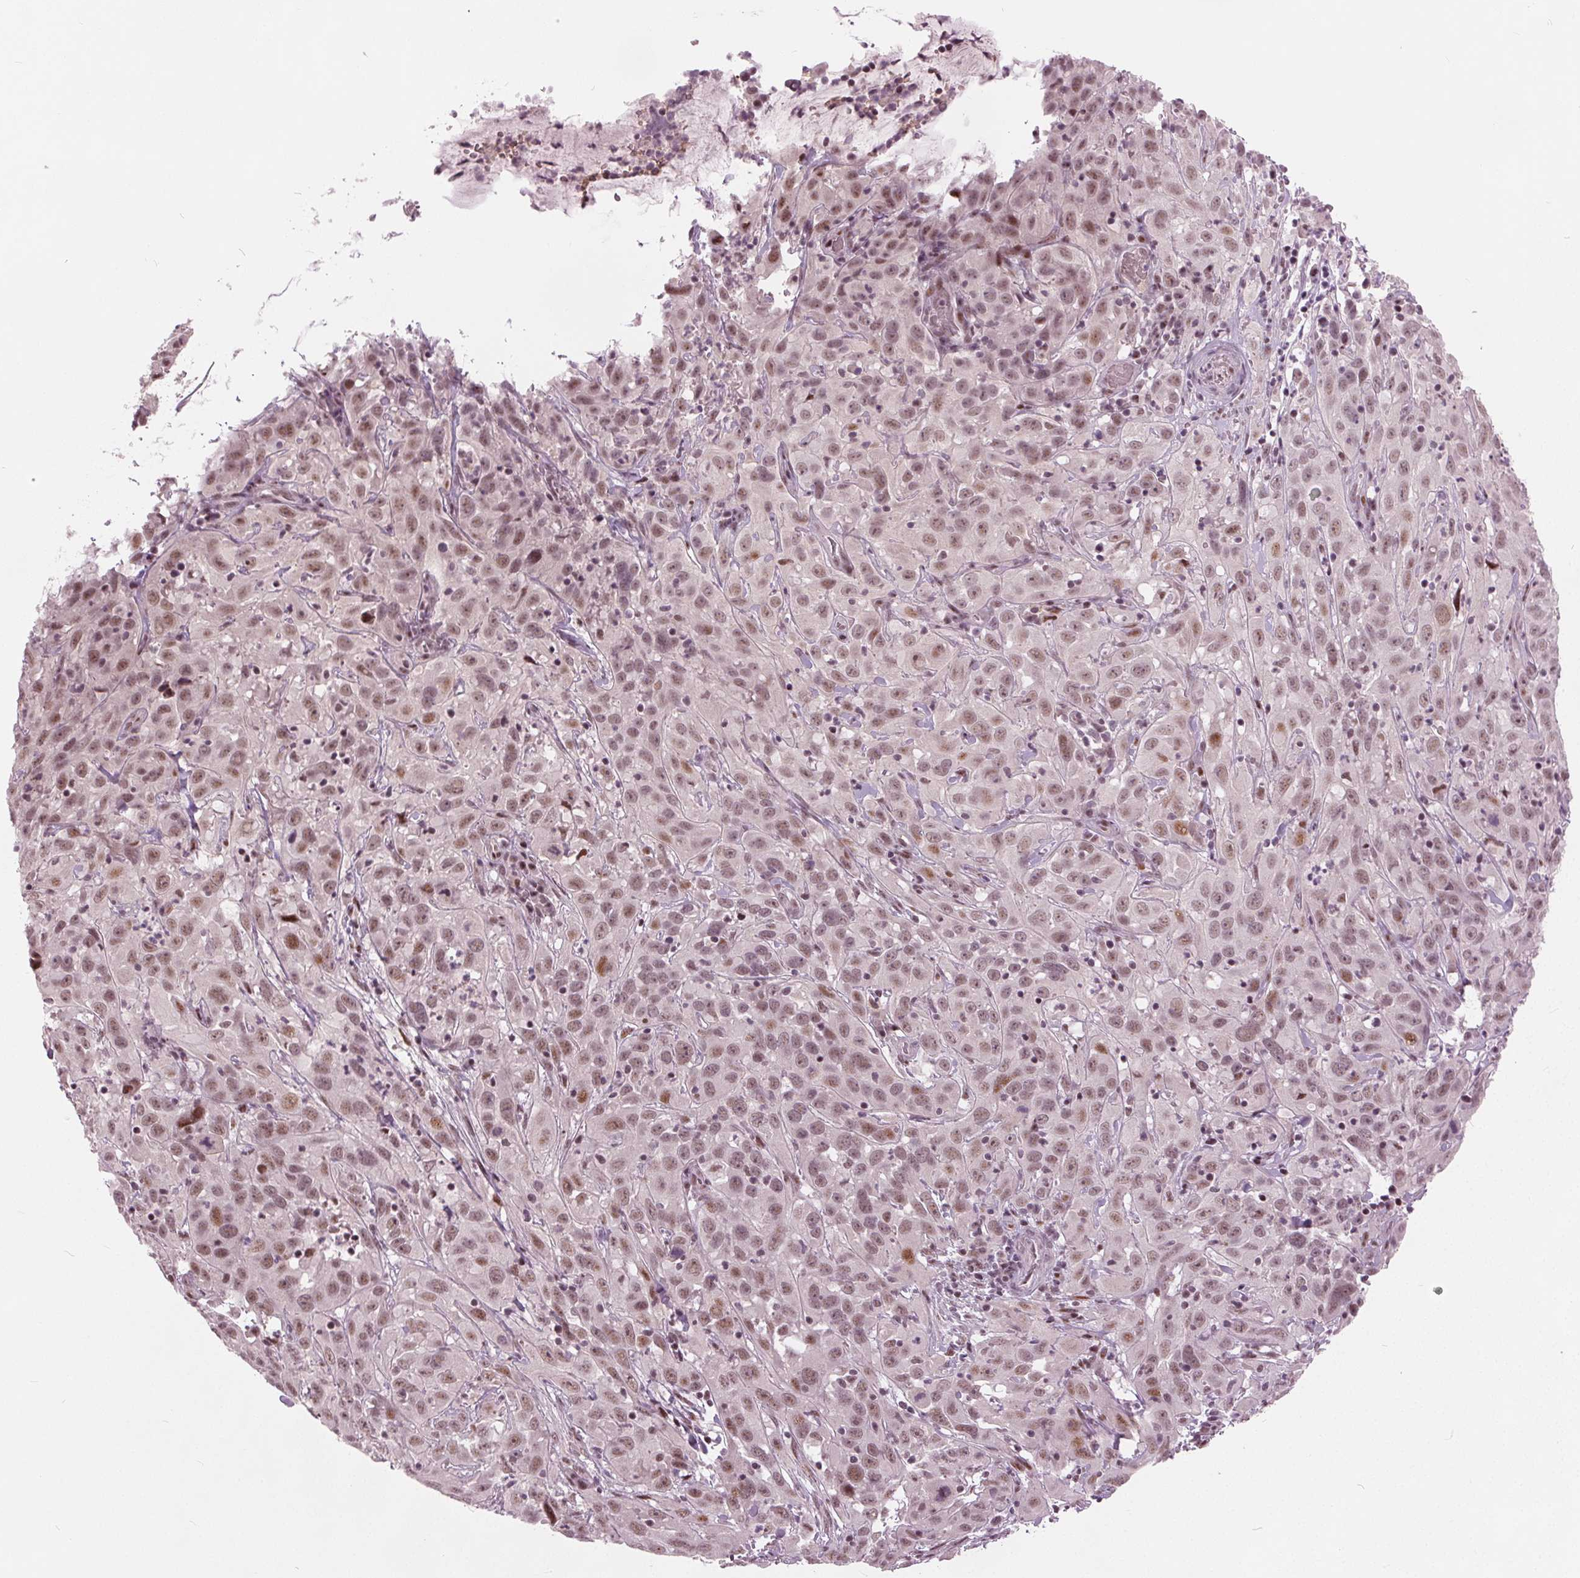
{"staining": {"intensity": "moderate", "quantity": ">75%", "location": "nuclear"}, "tissue": "cervical cancer", "cell_type": "Tumor cells", "image_type": "cancer", "snomed": [{"axis": "morphology", "description": "Squamous cell carcinoma, NOS"}, {"axis": "topography", "description": "Cervix"}], "caption": "DAB (3,3'-diaminobenzidine) immunohistochemical staining of squamous cell carcinoma (cervical) demonstrates moderate nuclear protein positivity in about >75% of tumor cells.", "gene": "TTC34", "patient": {"sex": "female", "age": 32}}